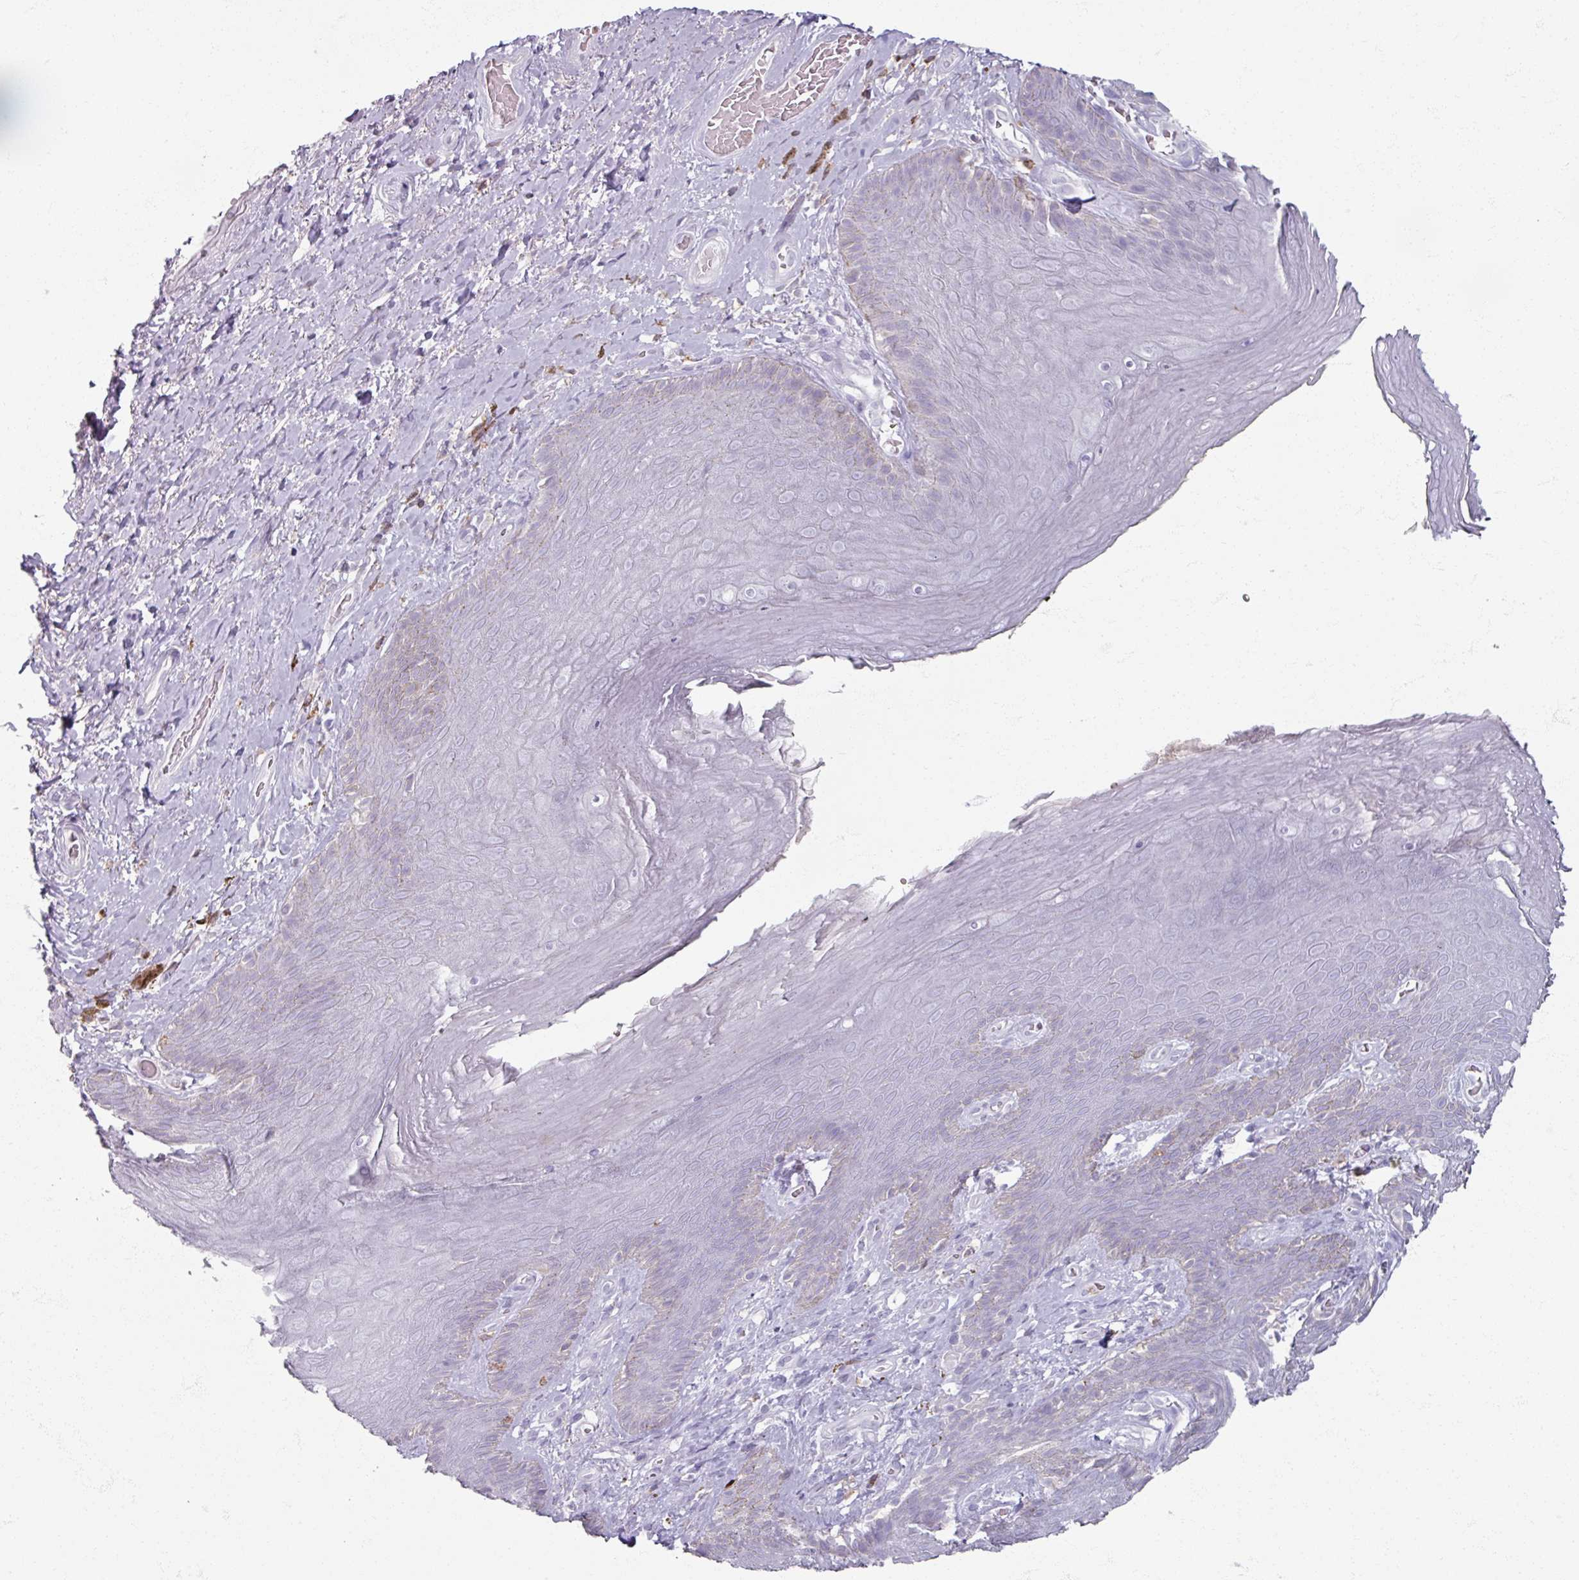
{"staining": {"intensity": "negative", "quantity": "none", "location": "none"}, "tissue": "skin", "cell_type": "Epidermal cells", "image_type": "normal", "snomed": [{"axis": "morphology", "description": "Normal tissue, NOS"}, {"axis": "topography", "description": "Anal"}, {"axis": "topography", "description": "Peripheral nerve tissue"}], "caption": "IHC of normal skin exhibits no expression in epidermal cells.", "gene": "PTPRC", "patient": {"sex": "male", "age": 53}}